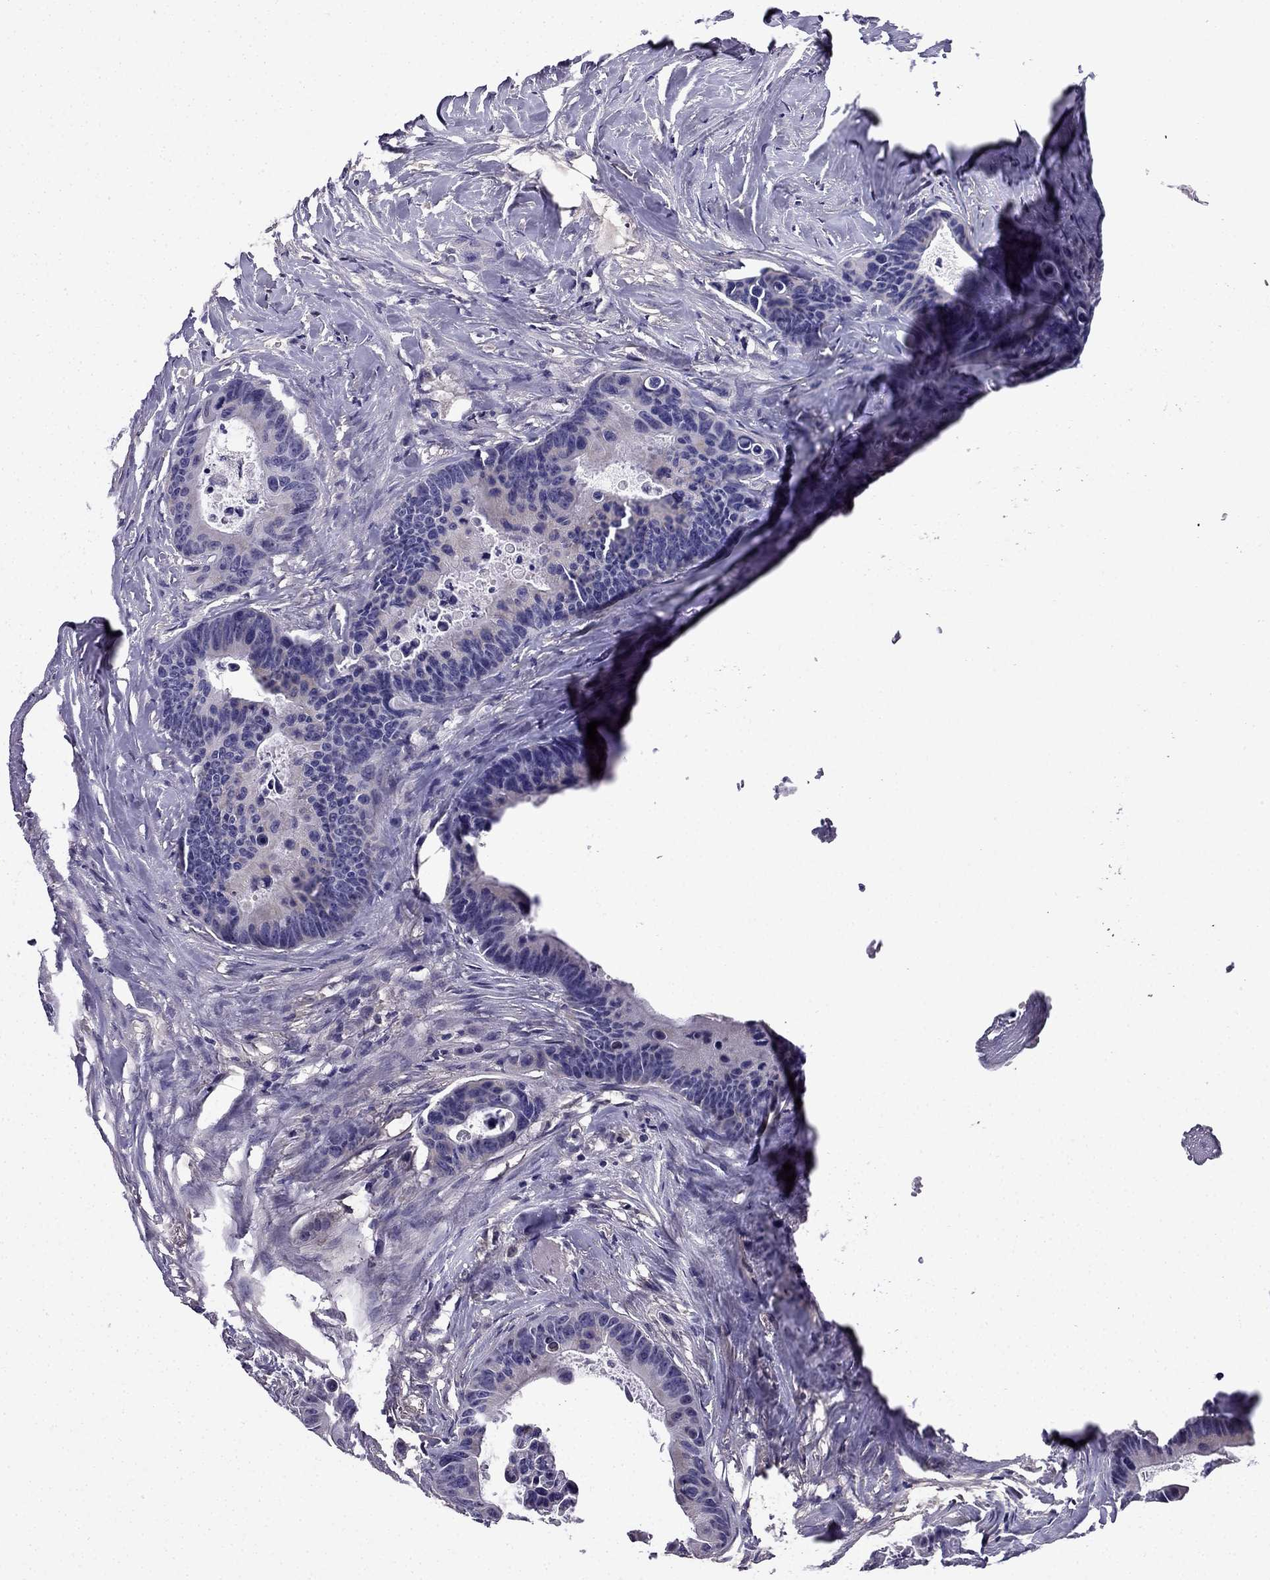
{"staining": {"intensity": "weak", "quantity": "<25%", "location": "cytoplasmic/membranous"}, "tissue": "colorectal cancer", "cell_type": "Tumor cells", "image_type": "cancer", "snomed": [{"axis": "morphology", "description": "Adenocarcinoma, NOS"}, {"axis": "topography", "description": "Colon"}], "caption": "Human colorectal adenocarcinoma stained for a protein using immunohistochemistry shows no staining in tumor cells.", "gene": "SLC6A2", "patient": {"sex": "female", "age": 87}}